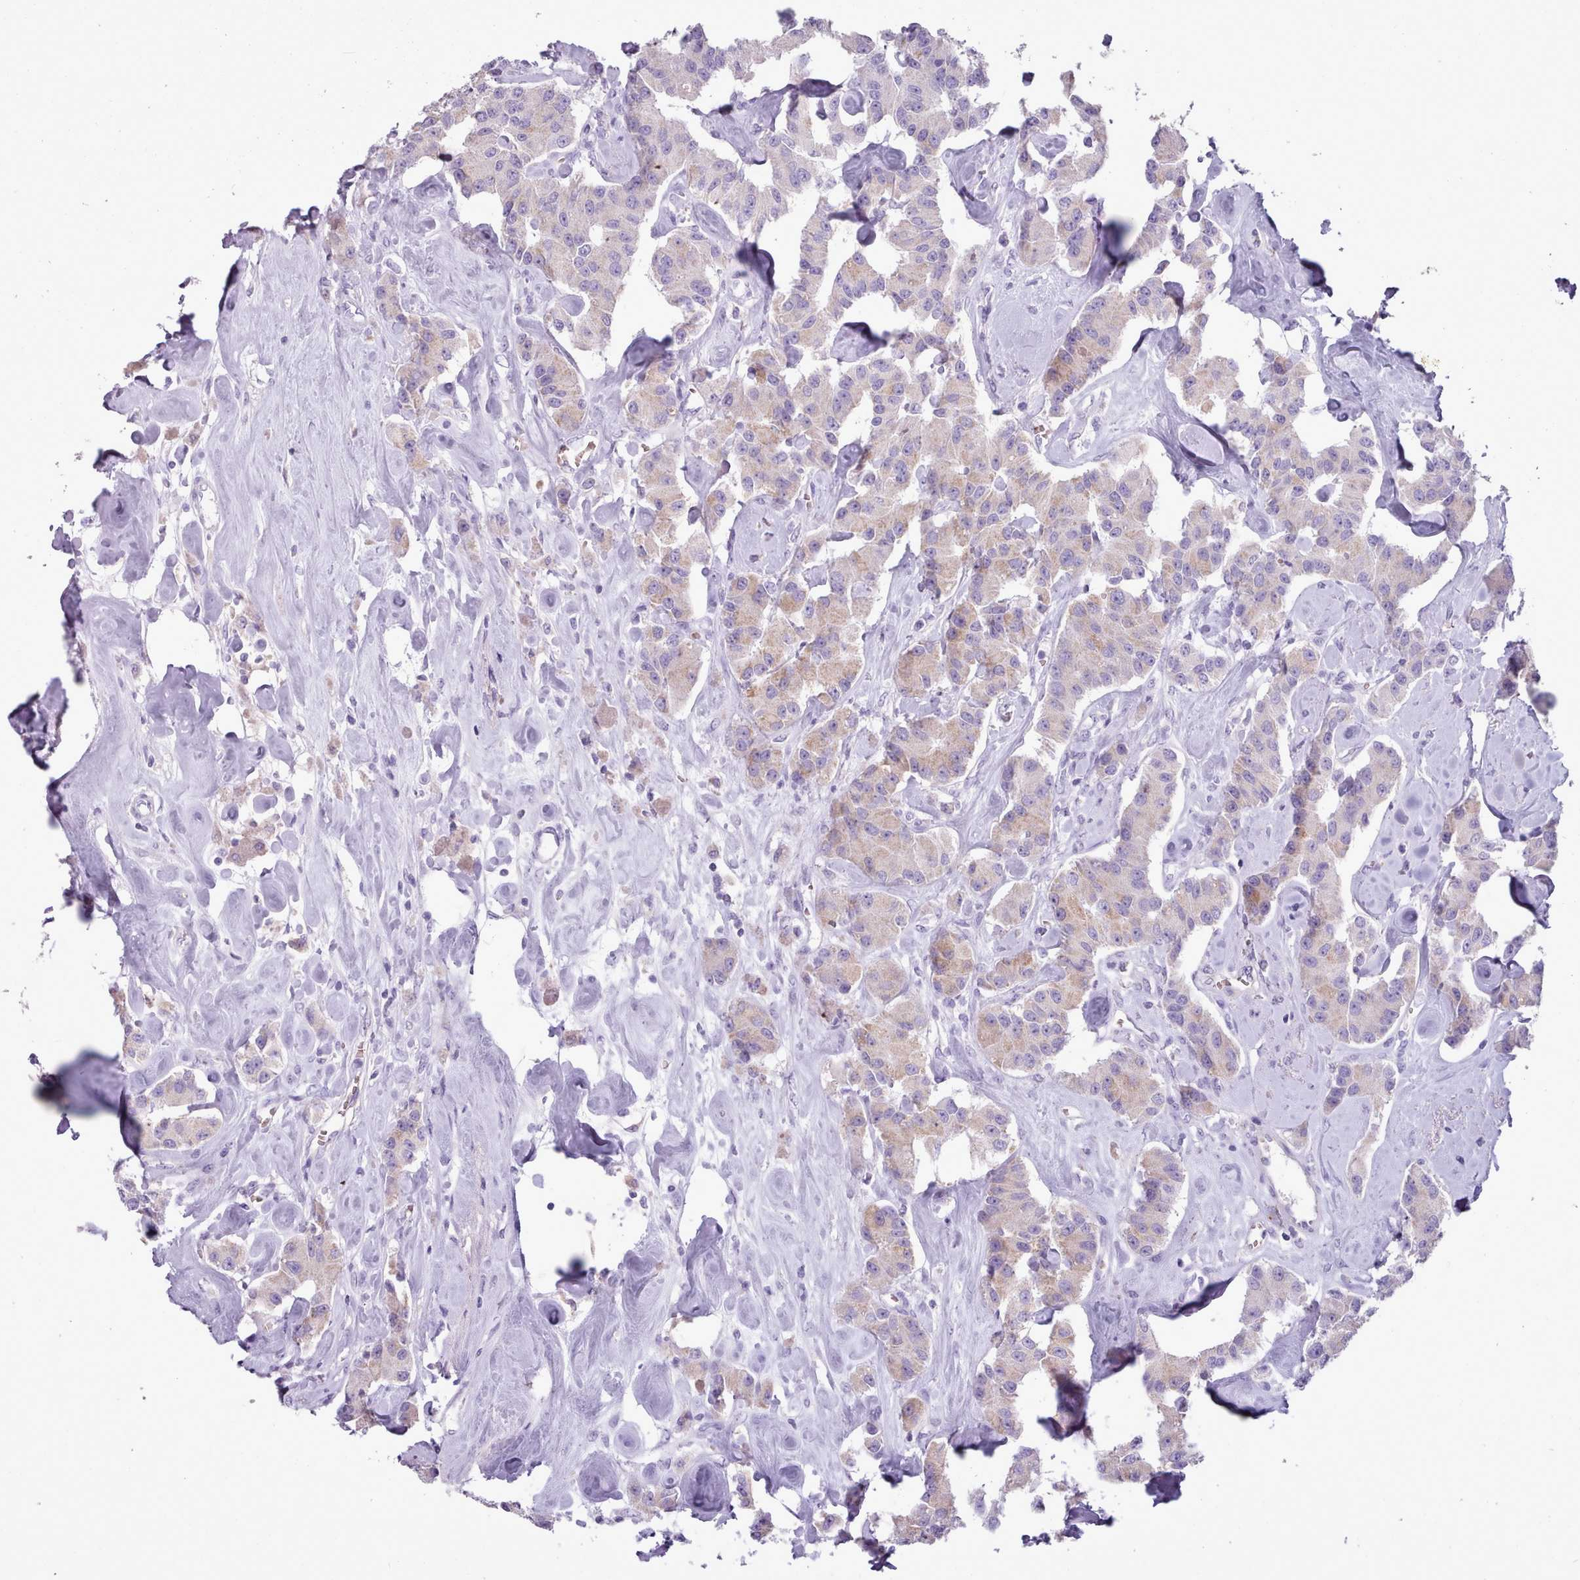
{"staining": {"intensity": "weak", "quantity": "25%-75%", "location": "cytoplasmic/membranous"}, "tissue": "carcinoid", "cell_type": "Tumor cells", "image_type": "cancer", "snomed": [{"axis": "morphology", "description": "Carcinoid, malignant, NOS"}, {"axis": "topography", "description": "Pancreas"}], "caption": "High-power microscopy captured an immunohistochemistry (IHC) histopathology image of carcinoid (malignant), revealing weak cytoplasmic/membranous positivity in about 25%-75% of tumor cells. (DAB = brown stain, brightfield microscopy at high magnification).", "gene": "AK4", "patient": {"sex": "male", "age": 41}}